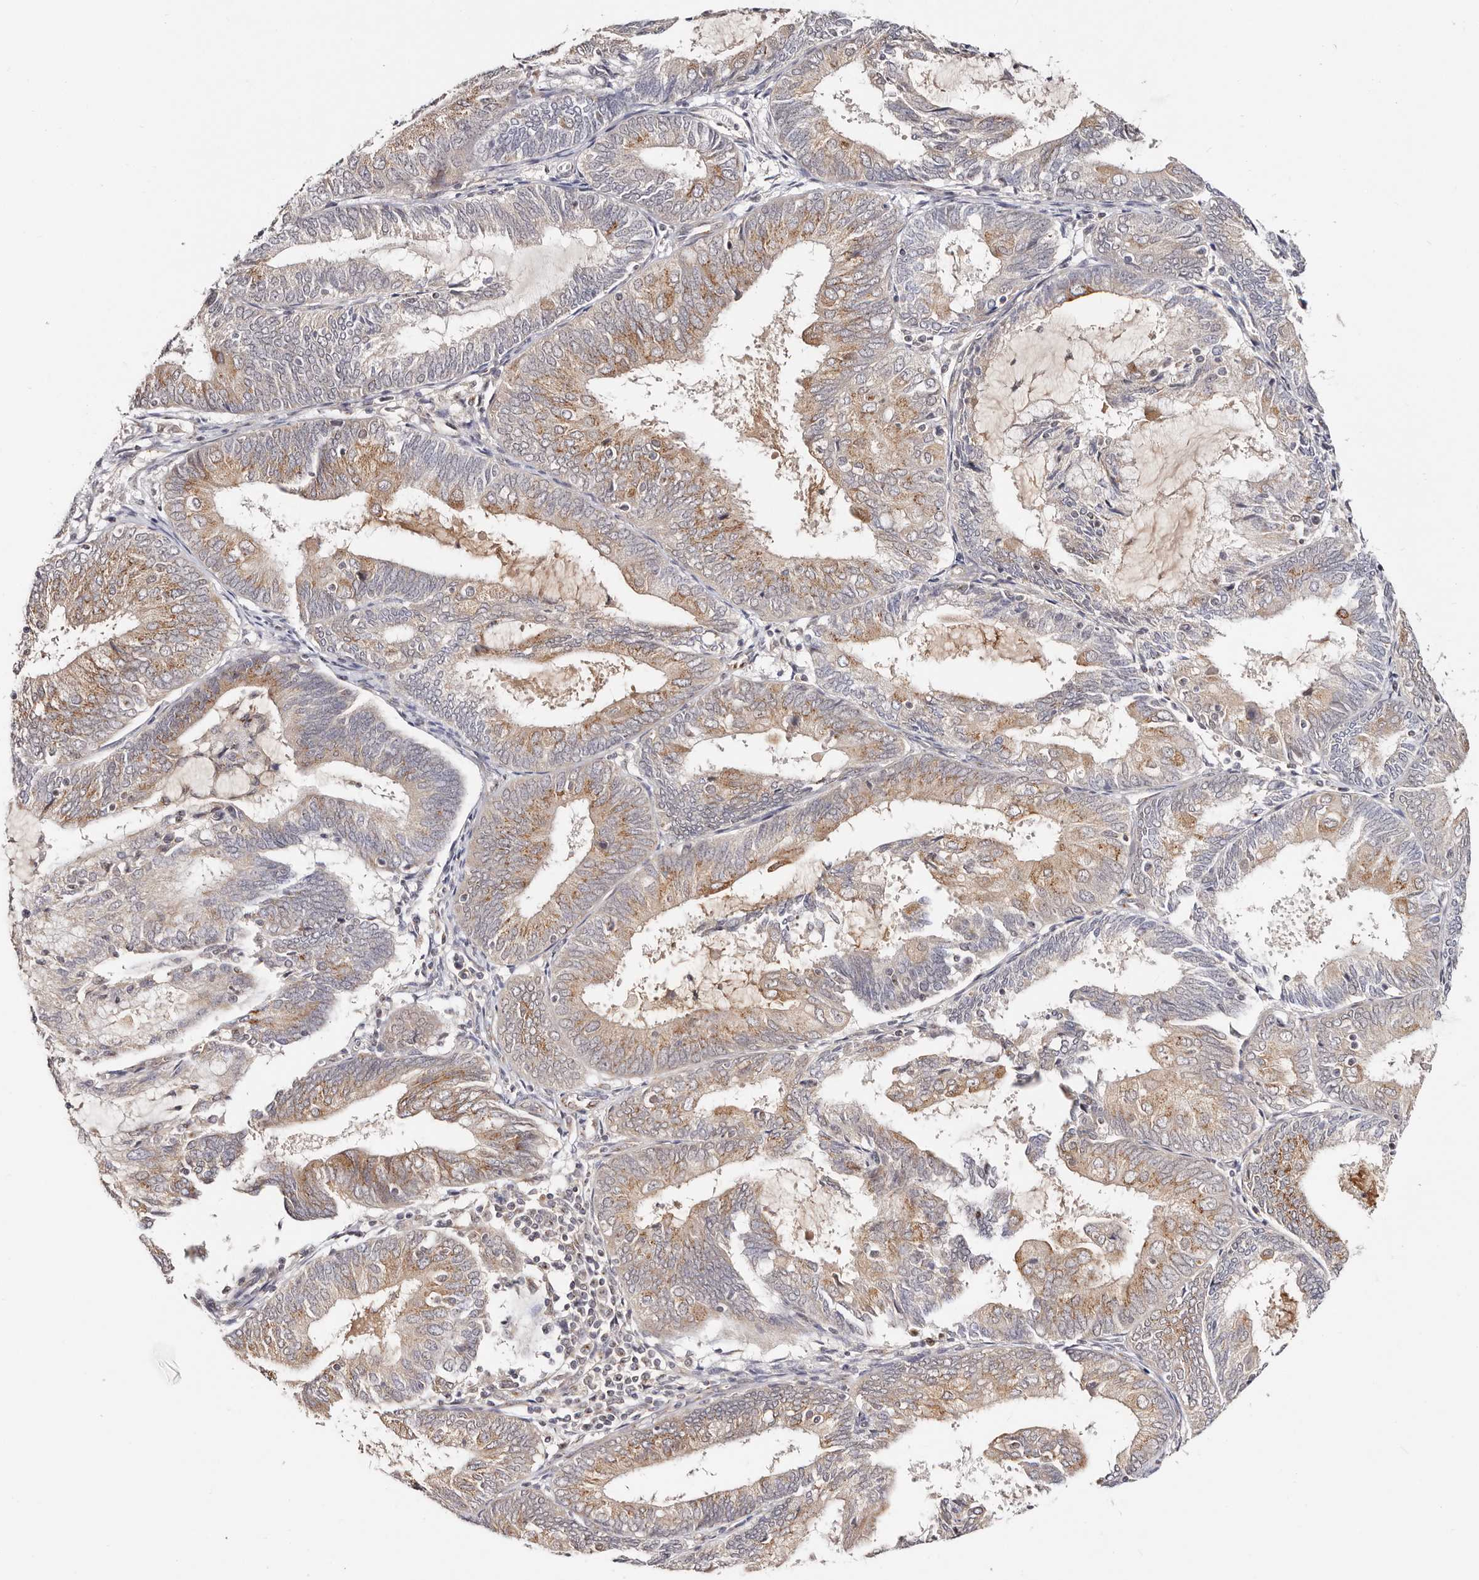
{"staining": {"intensity": "moderate", "quantity": "25%-75%", "location": "cytoplasmic/membranous"}, "tissue": "endometrial cancer", "cell_type": "Tumor cells", "image_type": "cancer", "snomed": [{"axis": "morphology", "description": "Adenocarcinoma, NOS"}, {"axis": "topography", "description": "Endometrium"}], "caption": "A histopathology image showing moderate cytoplasmic/membranous staining in about 25%-75% of tumor cells in adenocarcinoma (endometrial), as visualized by brown immunohistochemical staining.", "gene": "VIPAS39", "patient": {"sex": "female", "age": 81}}